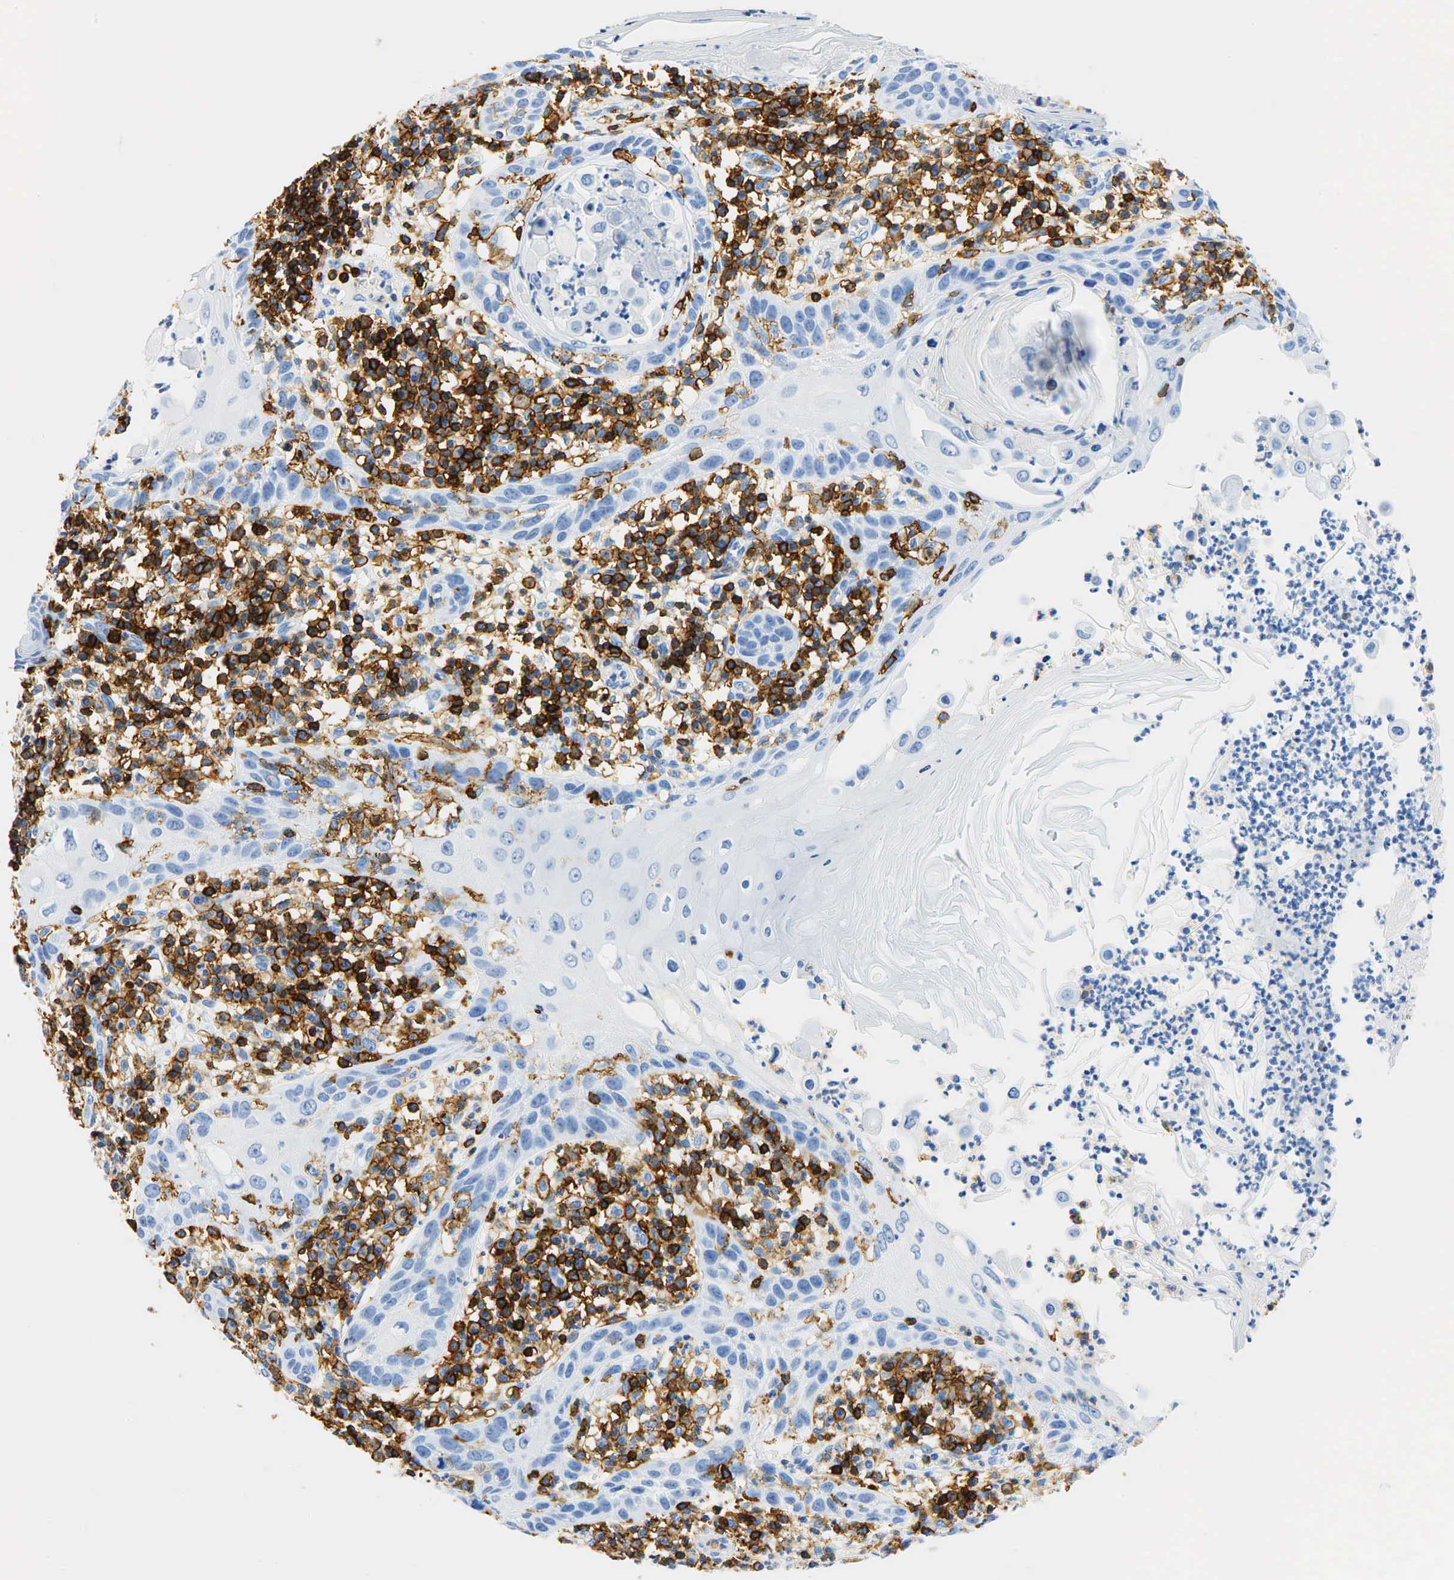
{"staining": {"intensity": "negative", "quantity": "none", "location": "none"}, "tissue": "skin cancer", "cell_type": "Tumor cells", "image_type": "cancer", "snomed": [{"axis": "morphology", "description": "Squamous cell carcinoma, NOS"}, {"axis": "topography", "description": "Skin"}], "caption": "Protein analysis of skin squamous cell carcinoma shows no significant staining in tumor cells.", "gene": "PTPRC", "patient": {"sex": "female", "age": 74}}